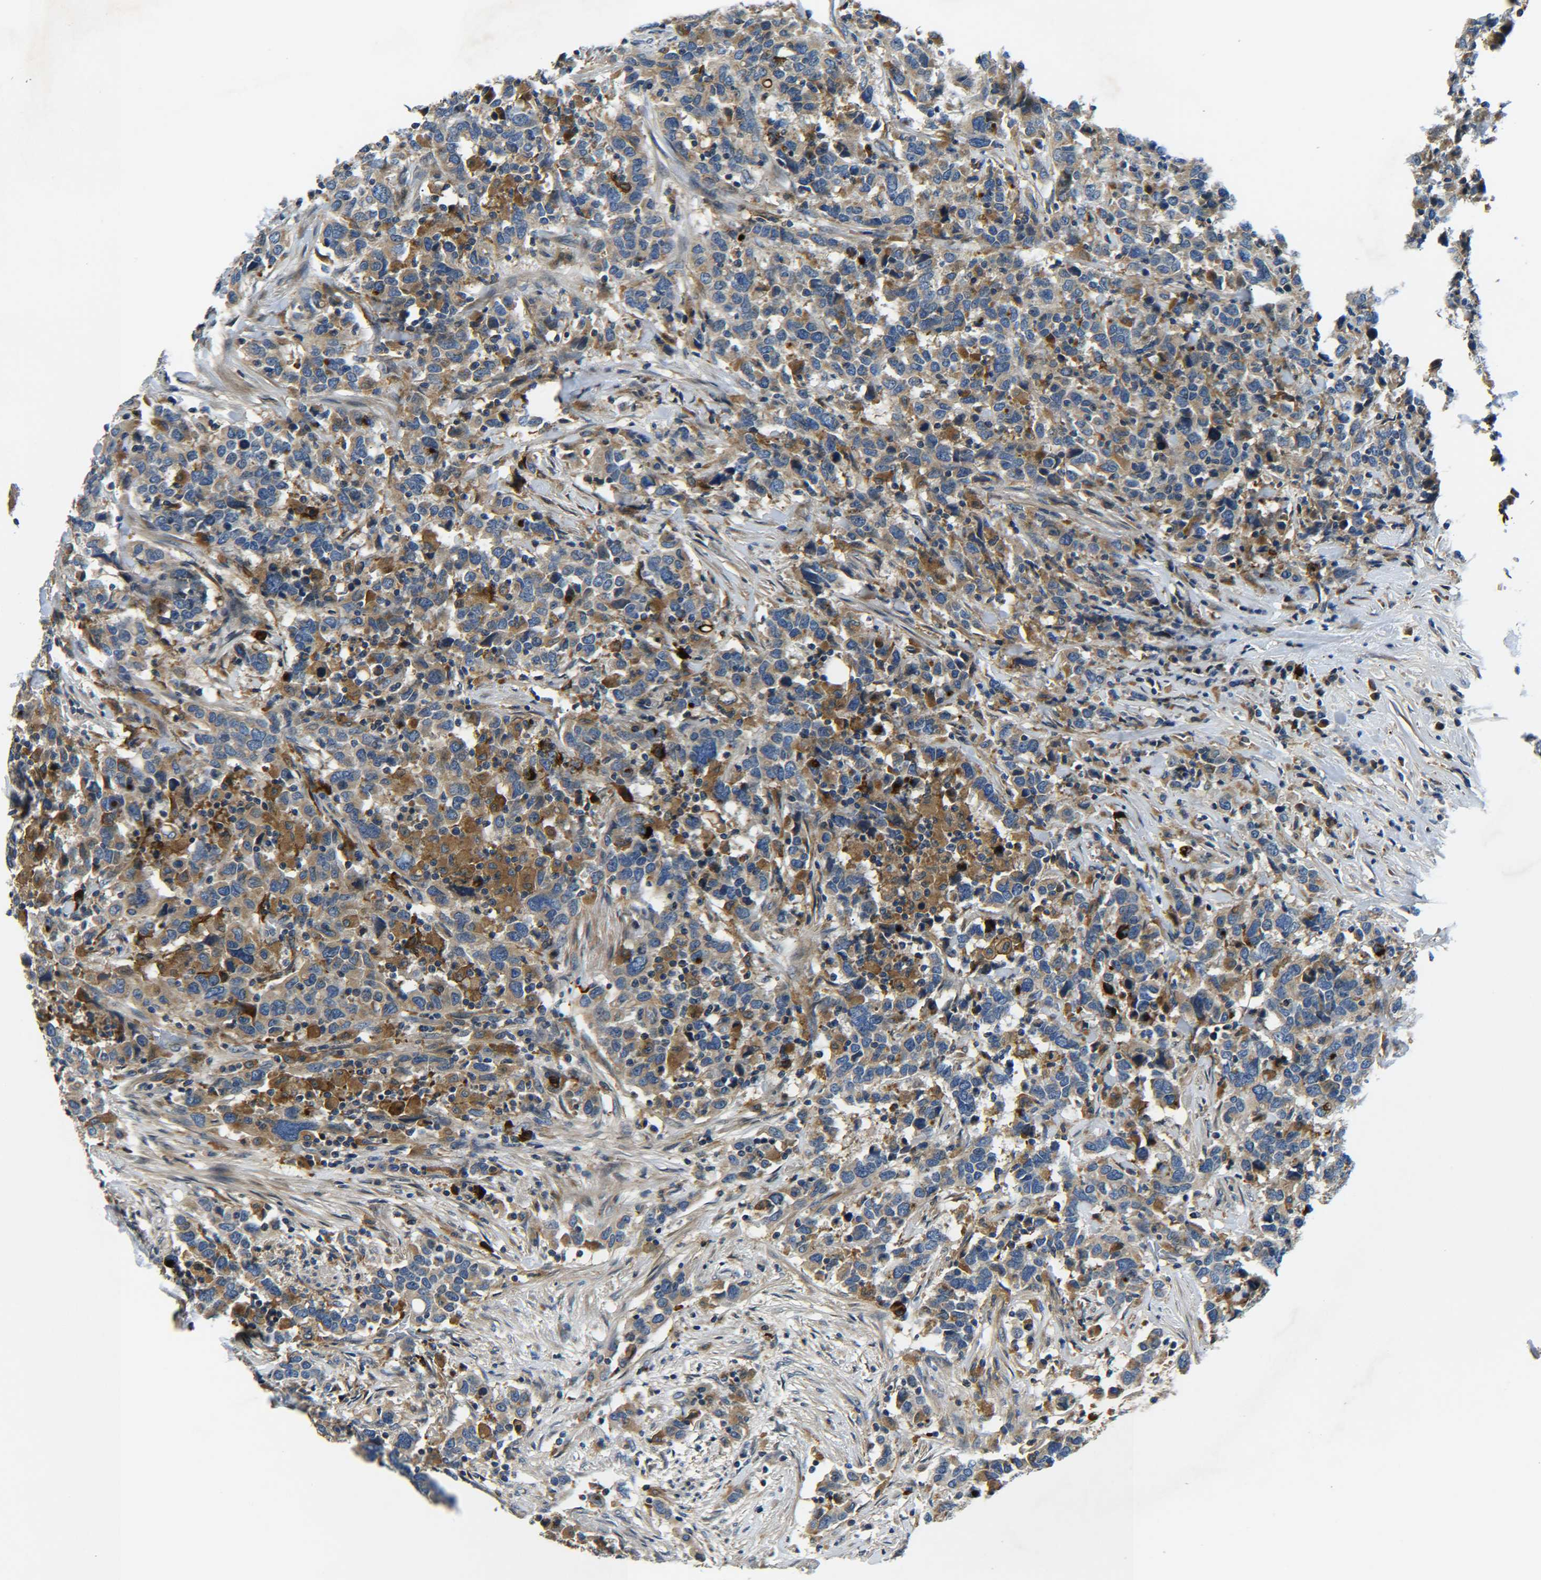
{"staining": {"intensity": "moderate", "quantity": ">75%", "location": "cytoplasmic/membranous"}, "tissue": "urothelial cancer", "cell_type": "Tumor cells", "image_type": "cancer", "snomed": [{"axis": "morphology", "description": "Urothelial carcinoma, High grade"}, {"axis": "topography", "description": "Urinary bladder"}], "caption": "Immunohistochemical staining of human urothelial carcinoma (high-grade) demonstrates moderate cytoplasmic/membranous protein positivity in about >75% of tumor cells.", "gene": "RAB1B", "patient": {"sex": "male", "age": 61}}